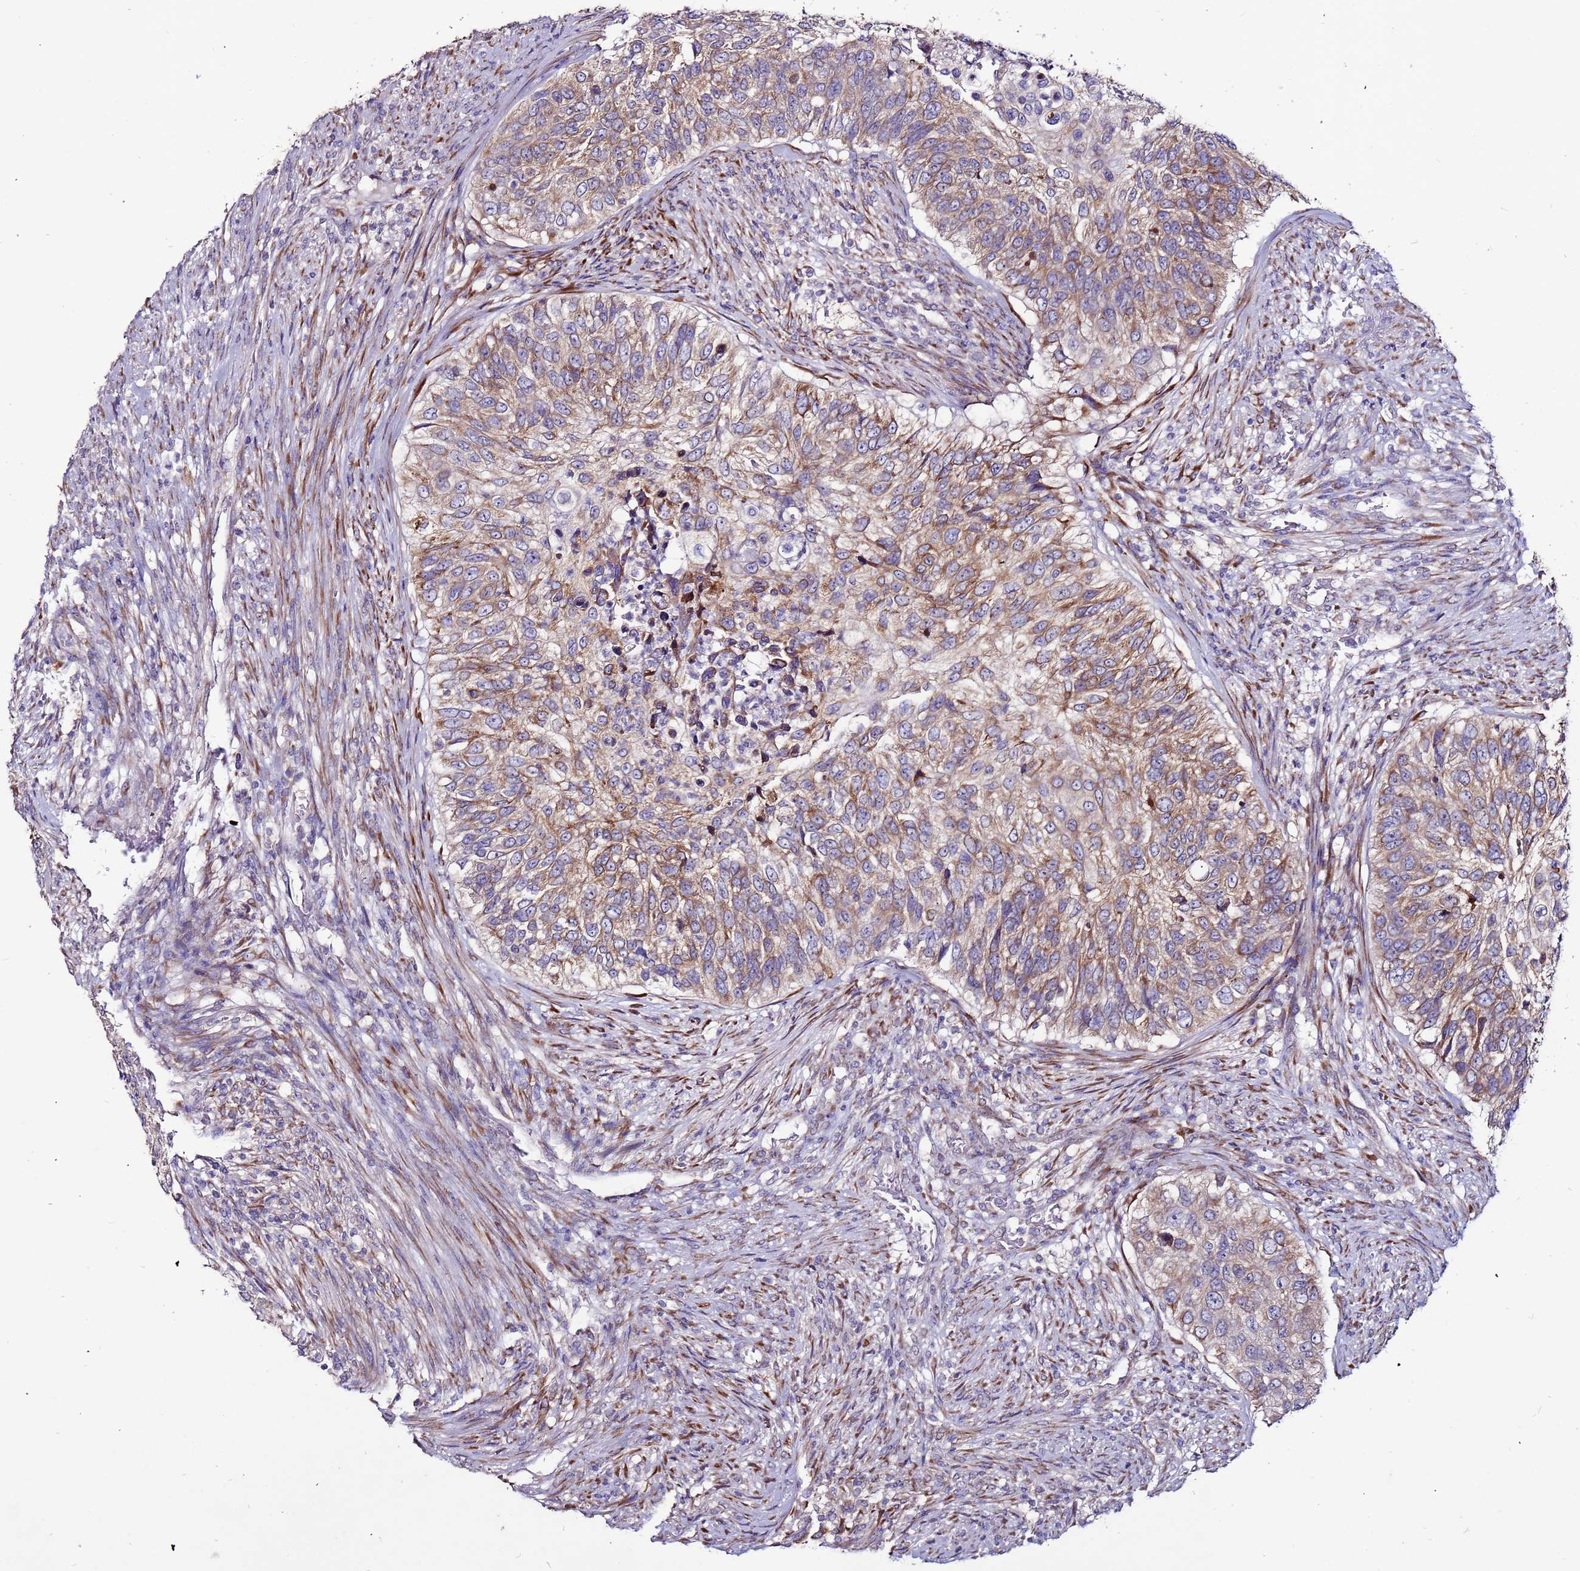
{"staining": {"intensity": "moderate", "quantity": ">75%", "location": "cytoplasmic/membranous"}, "tissue": "urothelial cancer", "cell_type": "Tumor cells", "image_type": "cancer", "snomed": [{"axis": "morphology", "description": "Urothelial carcinoma, High grade"}, {"axis": "topography", "description": "Urinary bladder"}], "caption": "A photomicrograph of human urothelial cancer stained for a protein demonstrates moderate cytoplasmic/membranous brown staining in tumor cells. (brown staining indicates protein expression, while blue staining denotes nuclei).", "gene": "SLC44A3", "patient": {"sex": "female", "age": 60}}